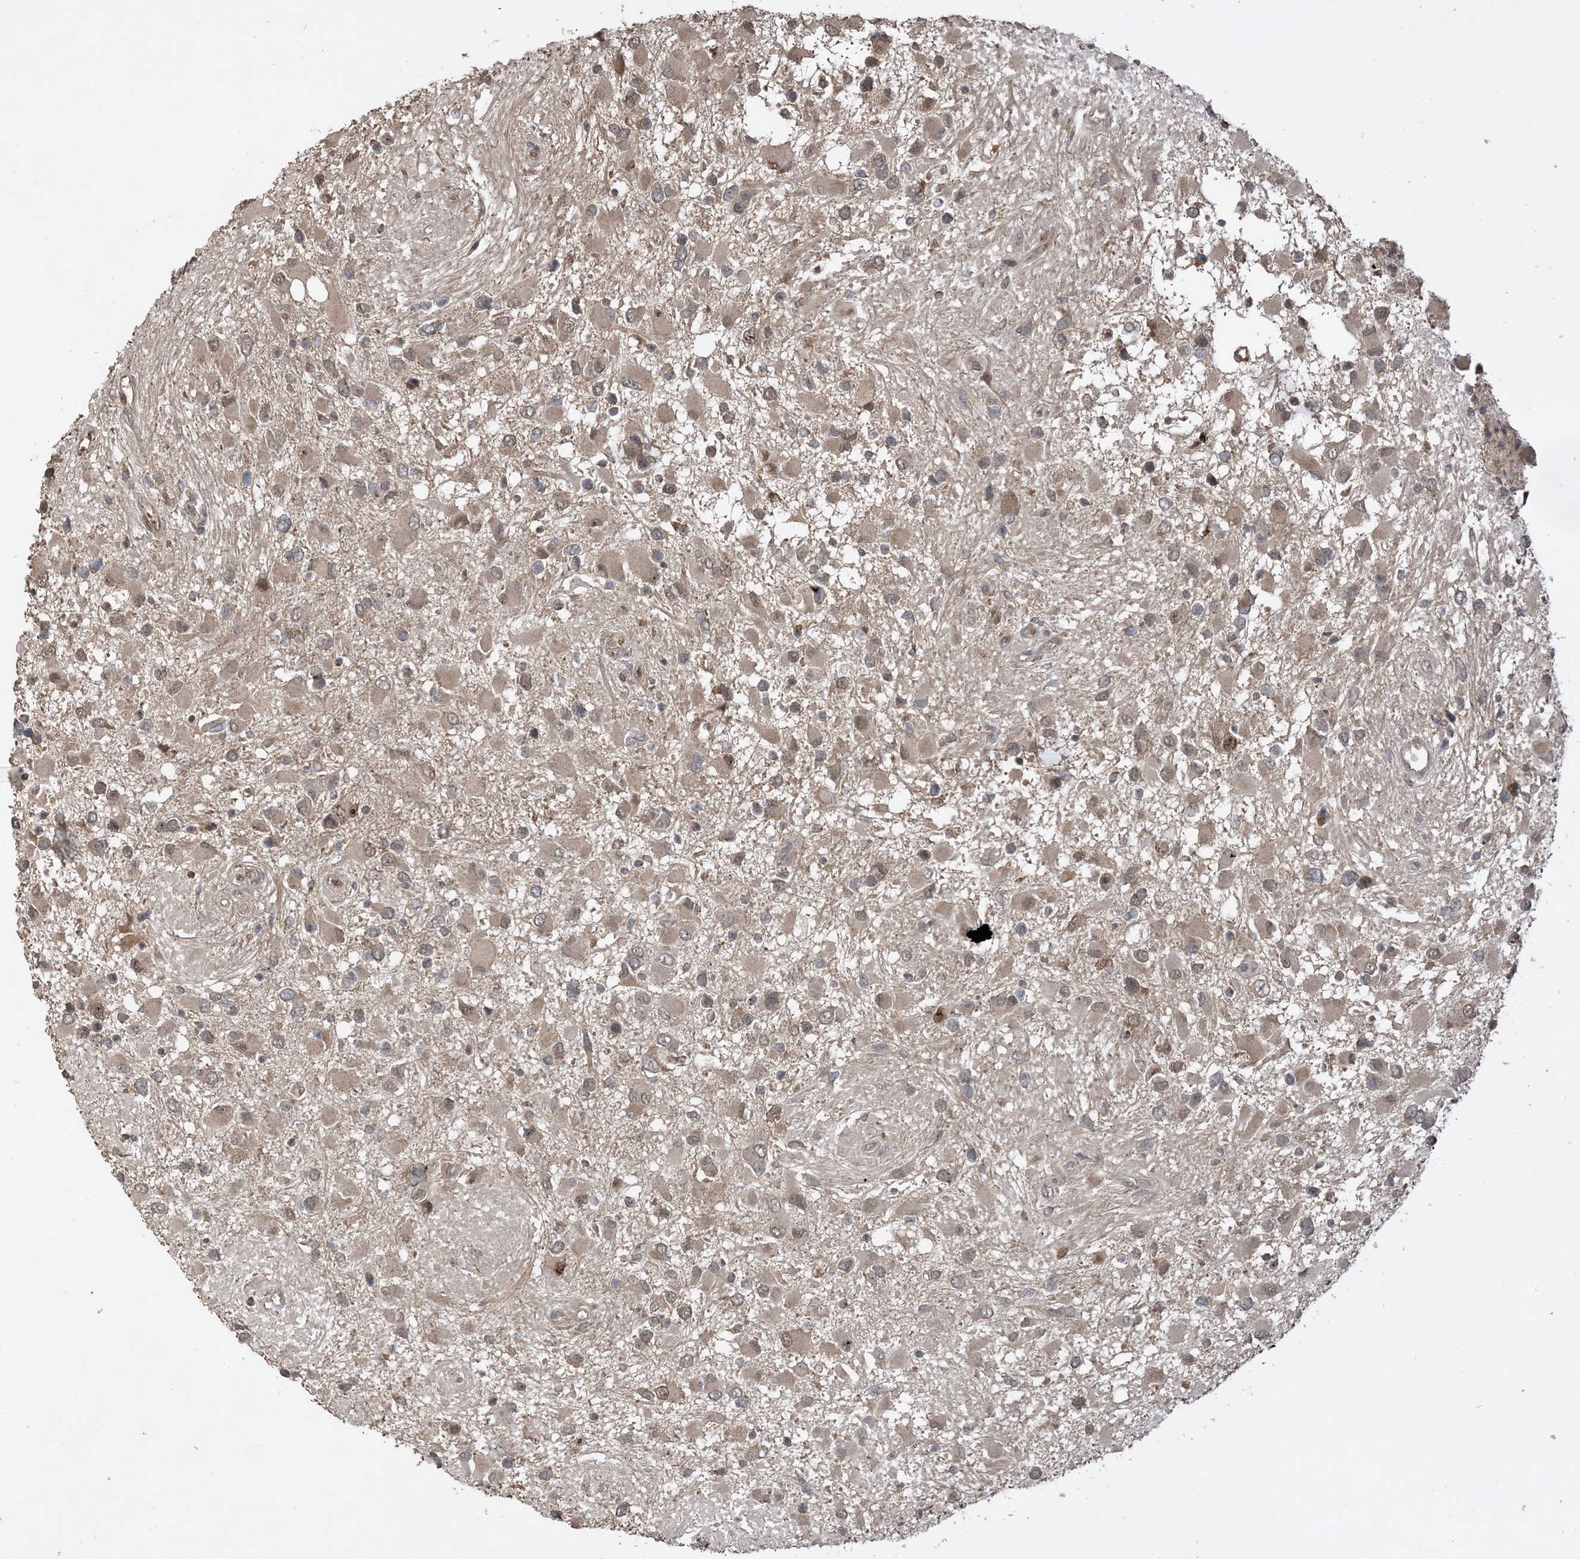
{"staining": {"intensity": "weak", "quantity": "25%-75%", "location": "cytoplasmic/membranous,nuclear"}, "tissue": "glioma", "cell_type": "Tumor cells", "image_type": "cancer", "snomed": [{"axis": "morphology", "description": "Glioma, malignant, High grade"}, {"axis": "topography", "description": "Brain"}], "caption": "This photomicrograph reveals IHC staining of malignant high-grade glioma, with low weak cytoplasmic/membranous and nuclear staining in about 25%-75% of tumor cells.", "gene": "PUSL1", "patient": {"sex": "male", "age": 53}}